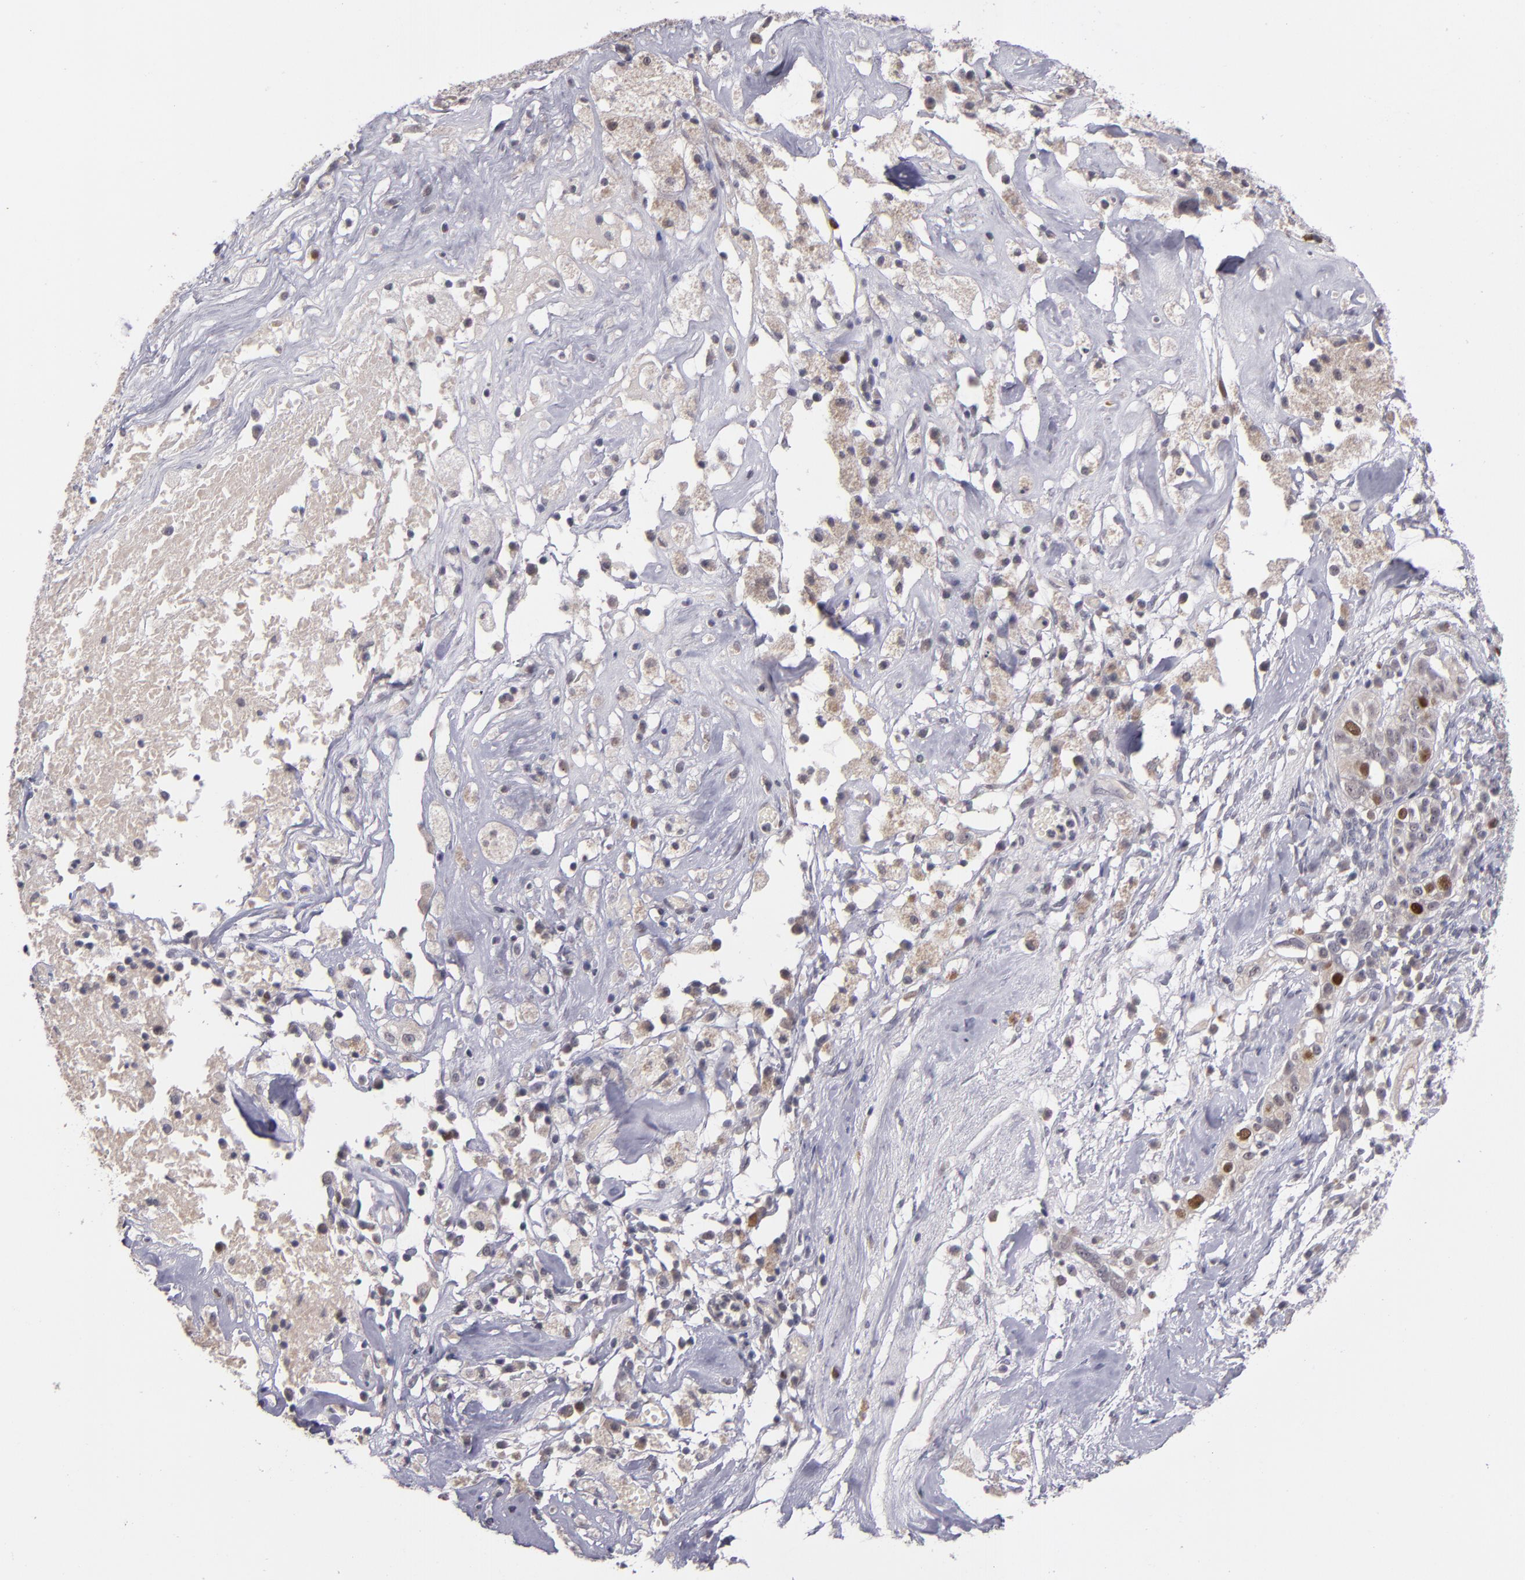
{"staining": {"intensity": "strong", "quantity": "<25%", "location": "nuclear"}, "tissue": "ovarian cancer", "cell_type": "Tumor cells", "image_type": "cancer", "snomed": [{"axis": "morphology", "description": "Normal tissue, NOS"}, {"axis": "morphology", "description": "Cystadenocarcinoma, serous, NOS"}, {"axis": "topography", "description": "Ovary"}], "caption": "This is a micrograph of immunohistochemistry staining of ovarian serous cystadenocarcinoma, which shows strong staining in the nuclear of tumor cells.", "gene": "CDC7", "patient": {"sex": "female", "age": 62}}